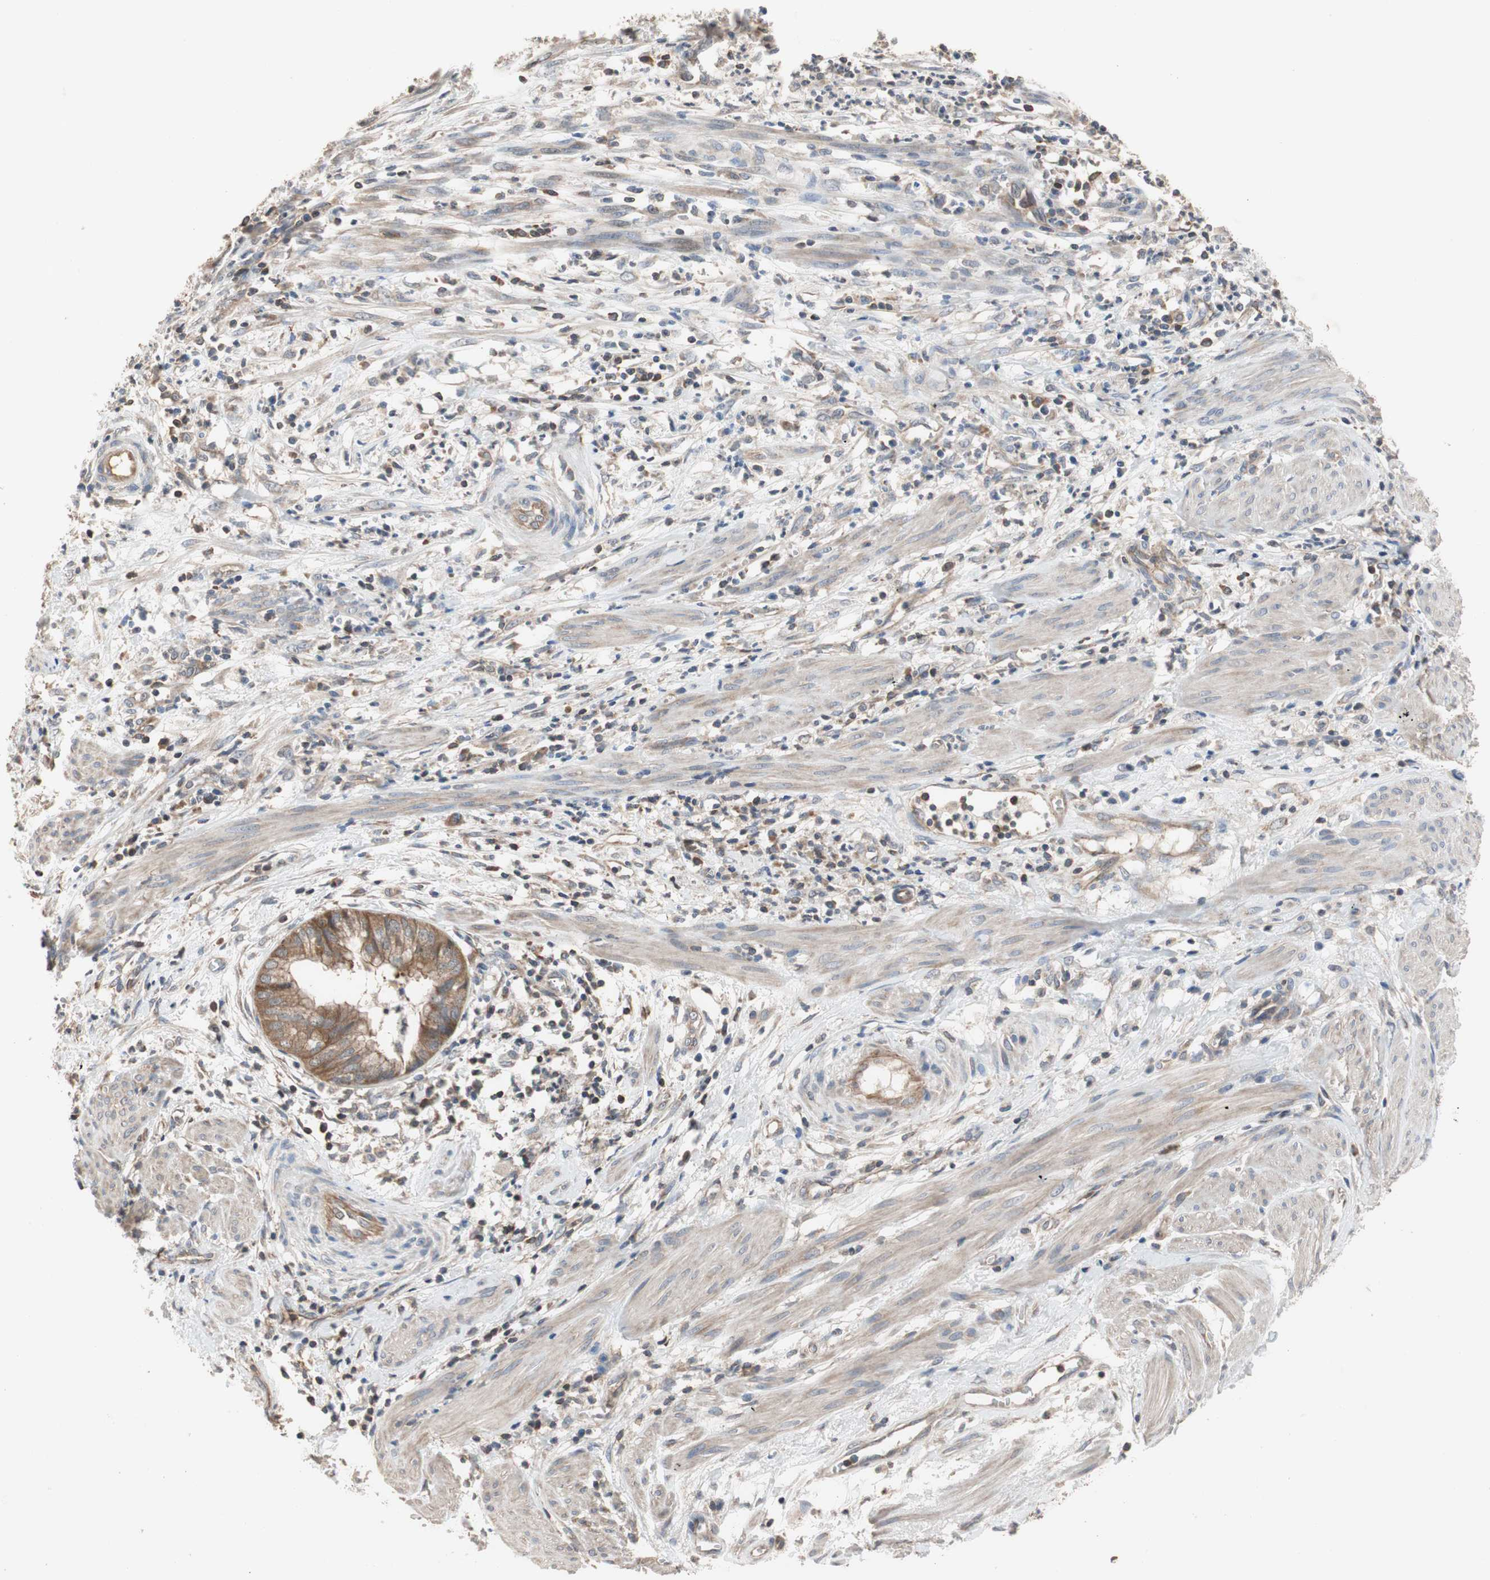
{"staining": {"intensity": "moderate", "quantity": ">75%", "location": "cytoplasmic/membranous"}, "tissue": "endometrial cancer", "cell_type": "Tumor cells", "image_type": "cancer", "snomed": [{"axis": "morphology", "description": "Necrosis, NOS"}, {"axis": "morphology", "description": "Adenocarcinoma, NOS"}, {"axis": "topography", "description": "Endometrium"}], "caption": "There is medium levels of moderate cytoplasmic/membranous positivity in tumor cells of endometrial cancer, as demonstrated by immunohistochemical staining (brown color).", "gene": "MAP4K2", "patient": {"sex": "female", "age": 79}}